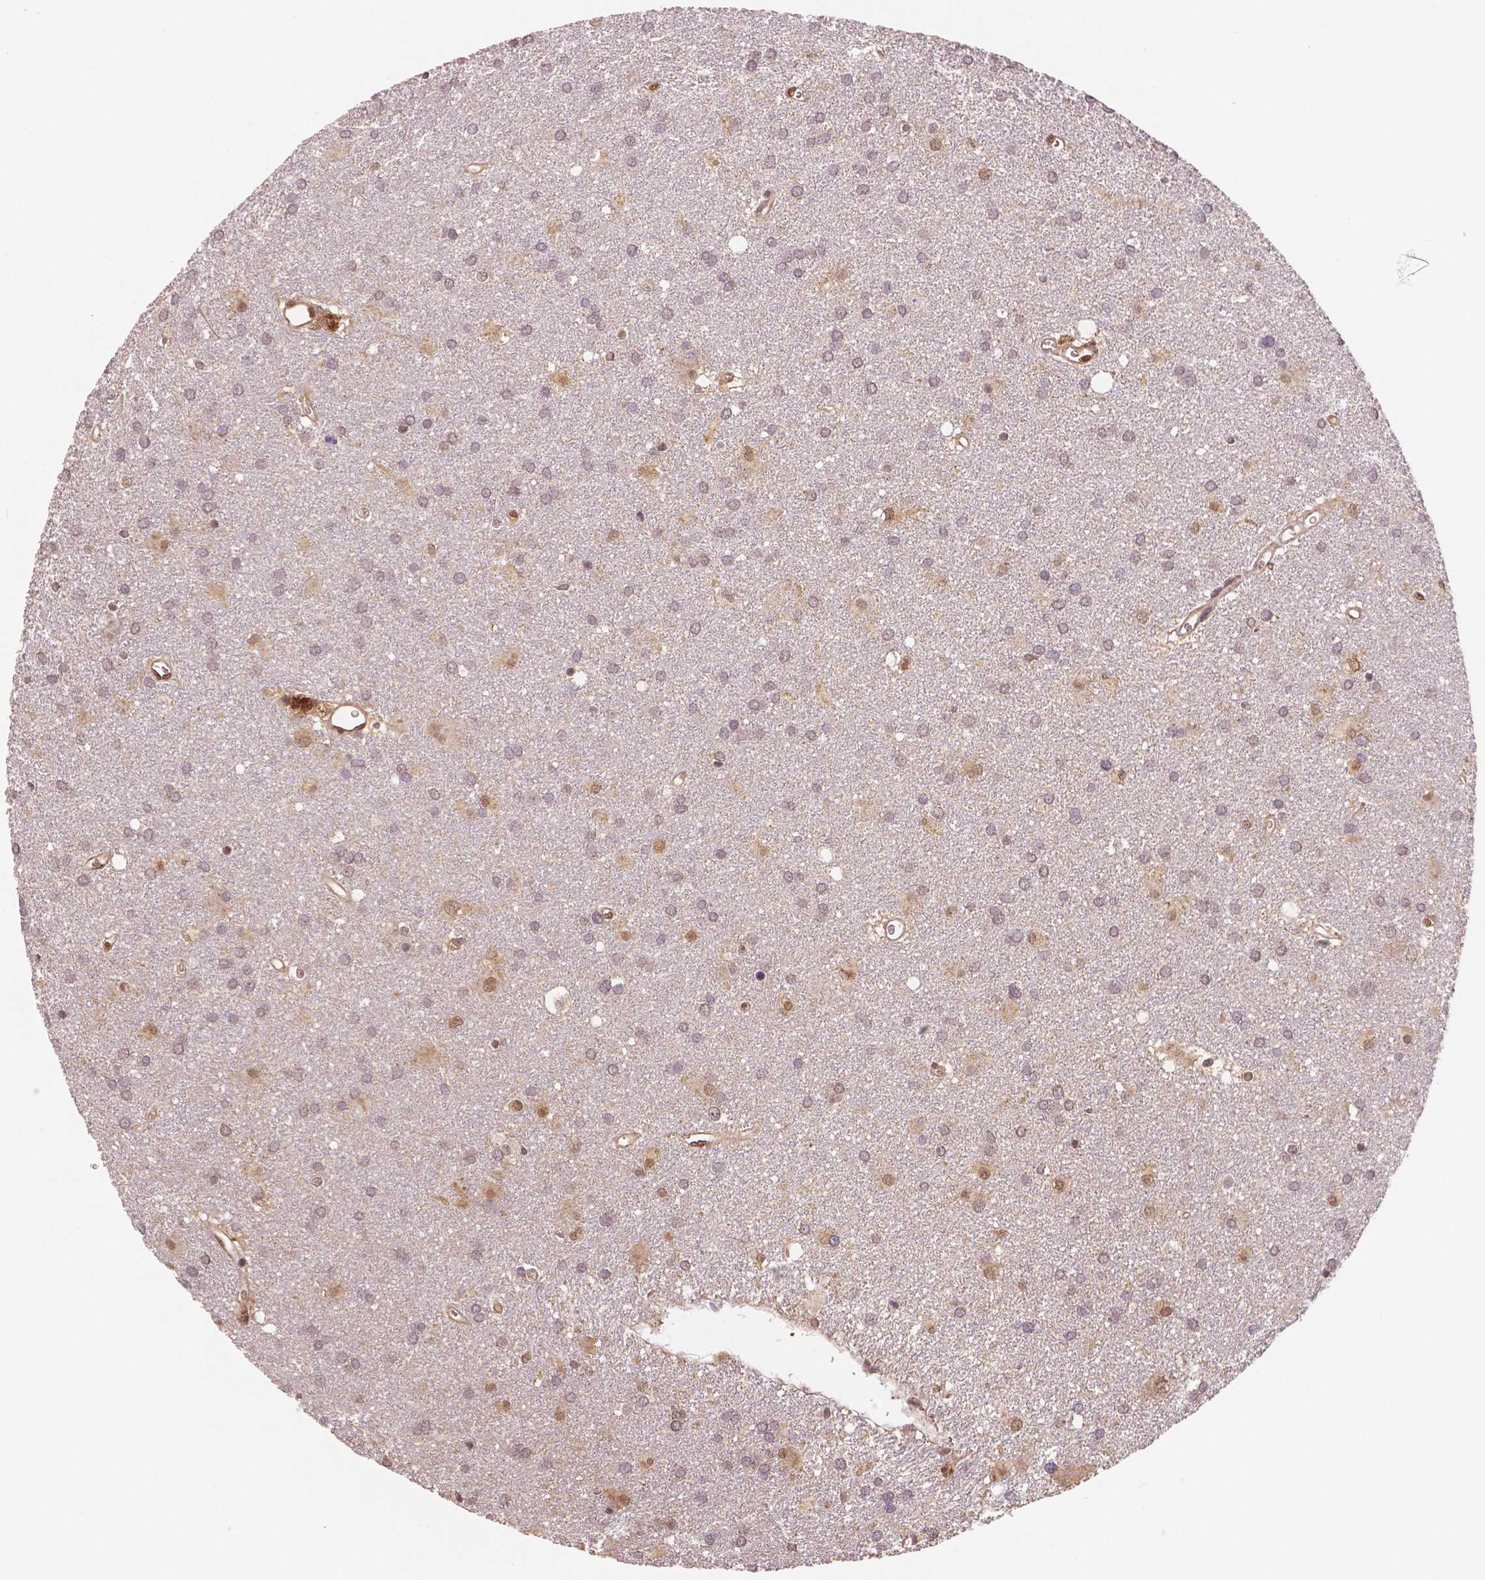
{"staining": {"intensity": "weak", "quantity": "25%-75%", "location": "cytoplasmic/membranous"}, "tissue": "glioma", "cell_type": "Tumor cells", "image_type": "cancer", "snomed": [{"axis": "morphology", "description": "Glioma, malignant, Low grade"}, {"axis": "topography", "description": "Brain"}], "caption": "The image reveals staining of low-grade glioma (malignant), revealing weak cytoplasmic/membranous protein staining (brown color) within tumor cells.", "gene": "STAT3", "patient": {"sex": "male", "age": 58}}